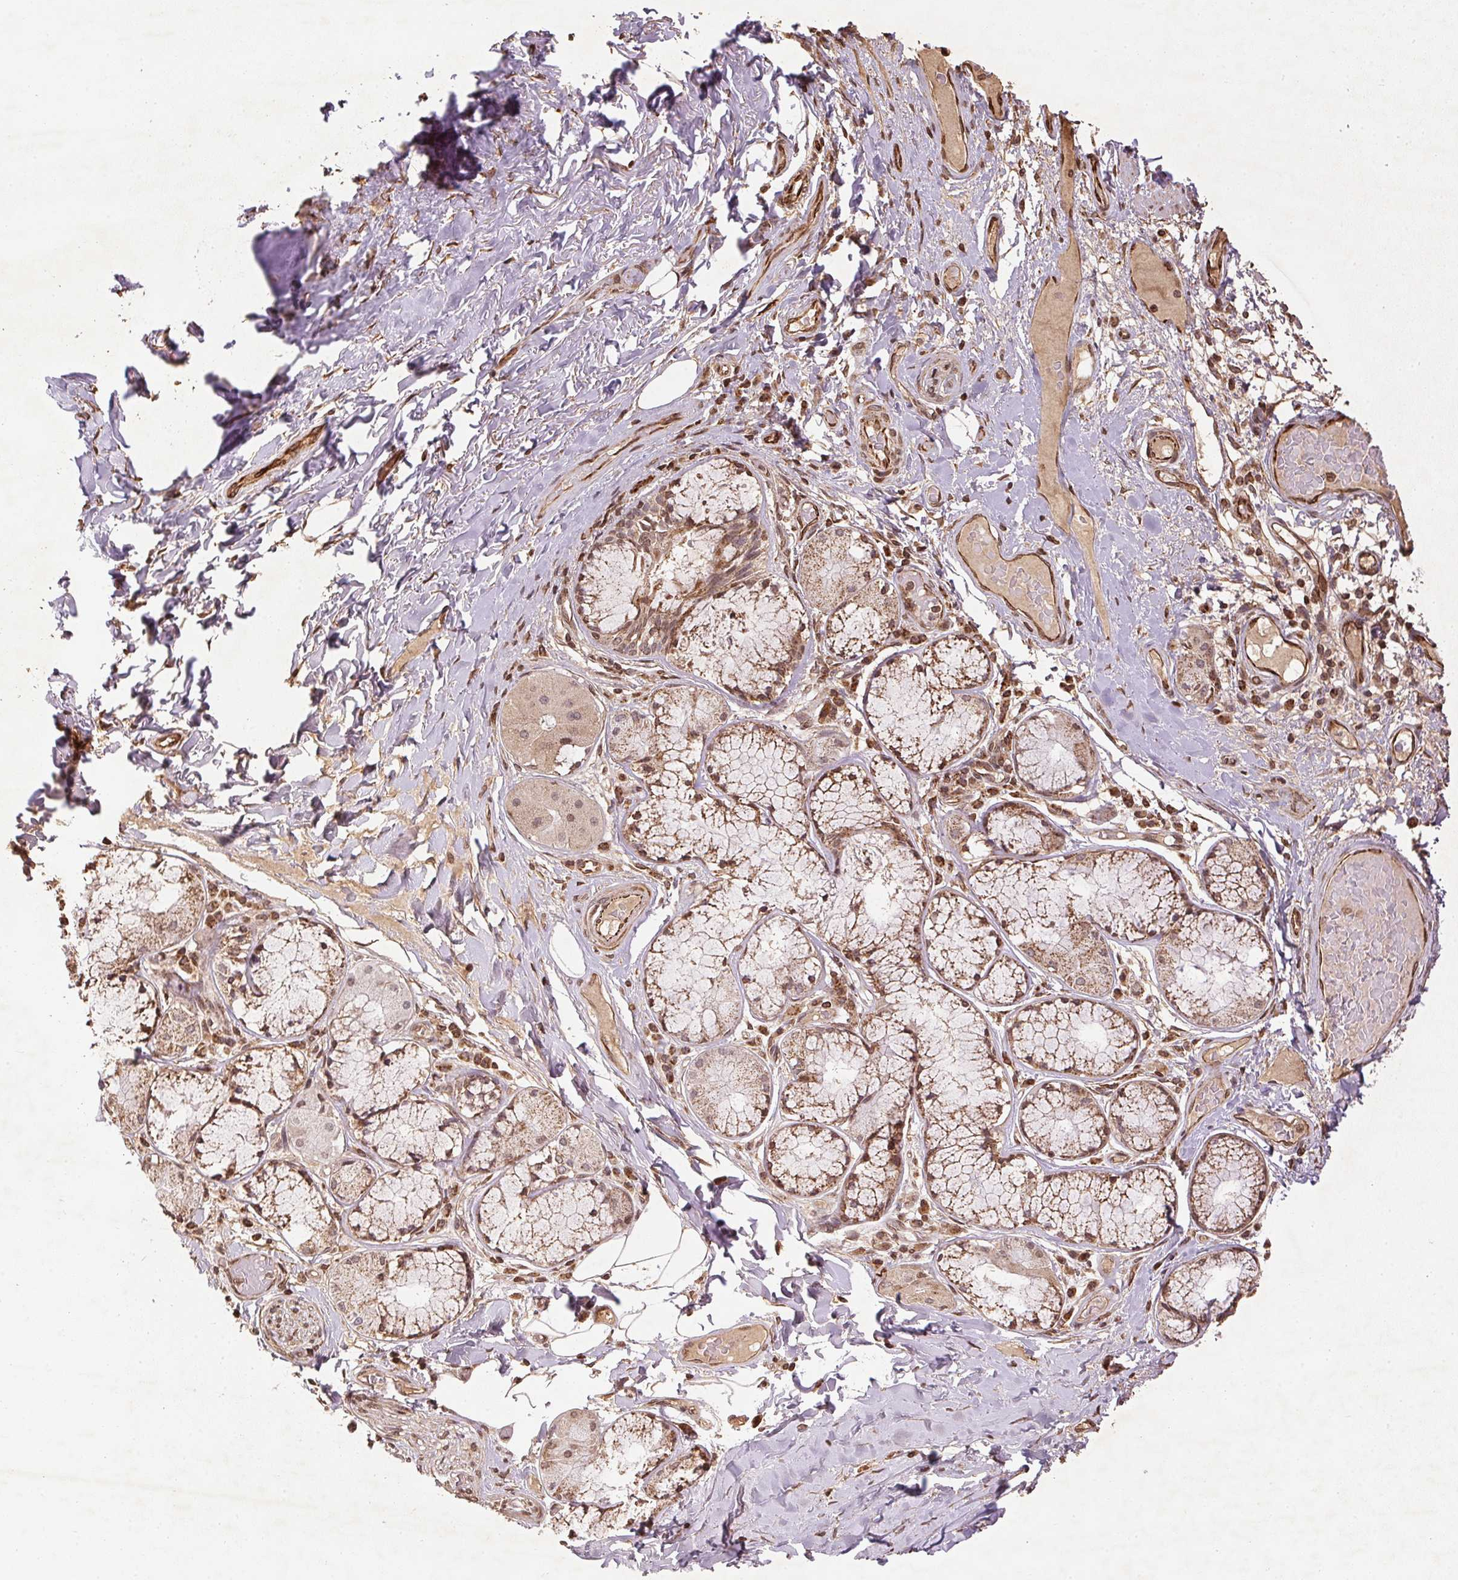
{"staining": {"intensity": "weak", "quantity": "25%-75%", "location": "cytoplasmic/membranous"}, "tissue": "adipose tissue", "cell_type": "Adipocytes", "image_type": "normal", "snomed": [{"axis": "morphology", "description": "Normal tissue, NOS"}, {"axis": "topography", "description": "Cartilage tissue"}, {"axis": "topography", "description": "Bronchus"}], "caption": "Immunohistochemistry (IHC) micrograph of benign adipose tissue stained for a protein (brown), which shows low levels of weak cytoplasmic/membranous expression in about 25%-75% of adipocytes.", "gene": "SPRED2", "patient": {"sex": "male", "age": 64}}